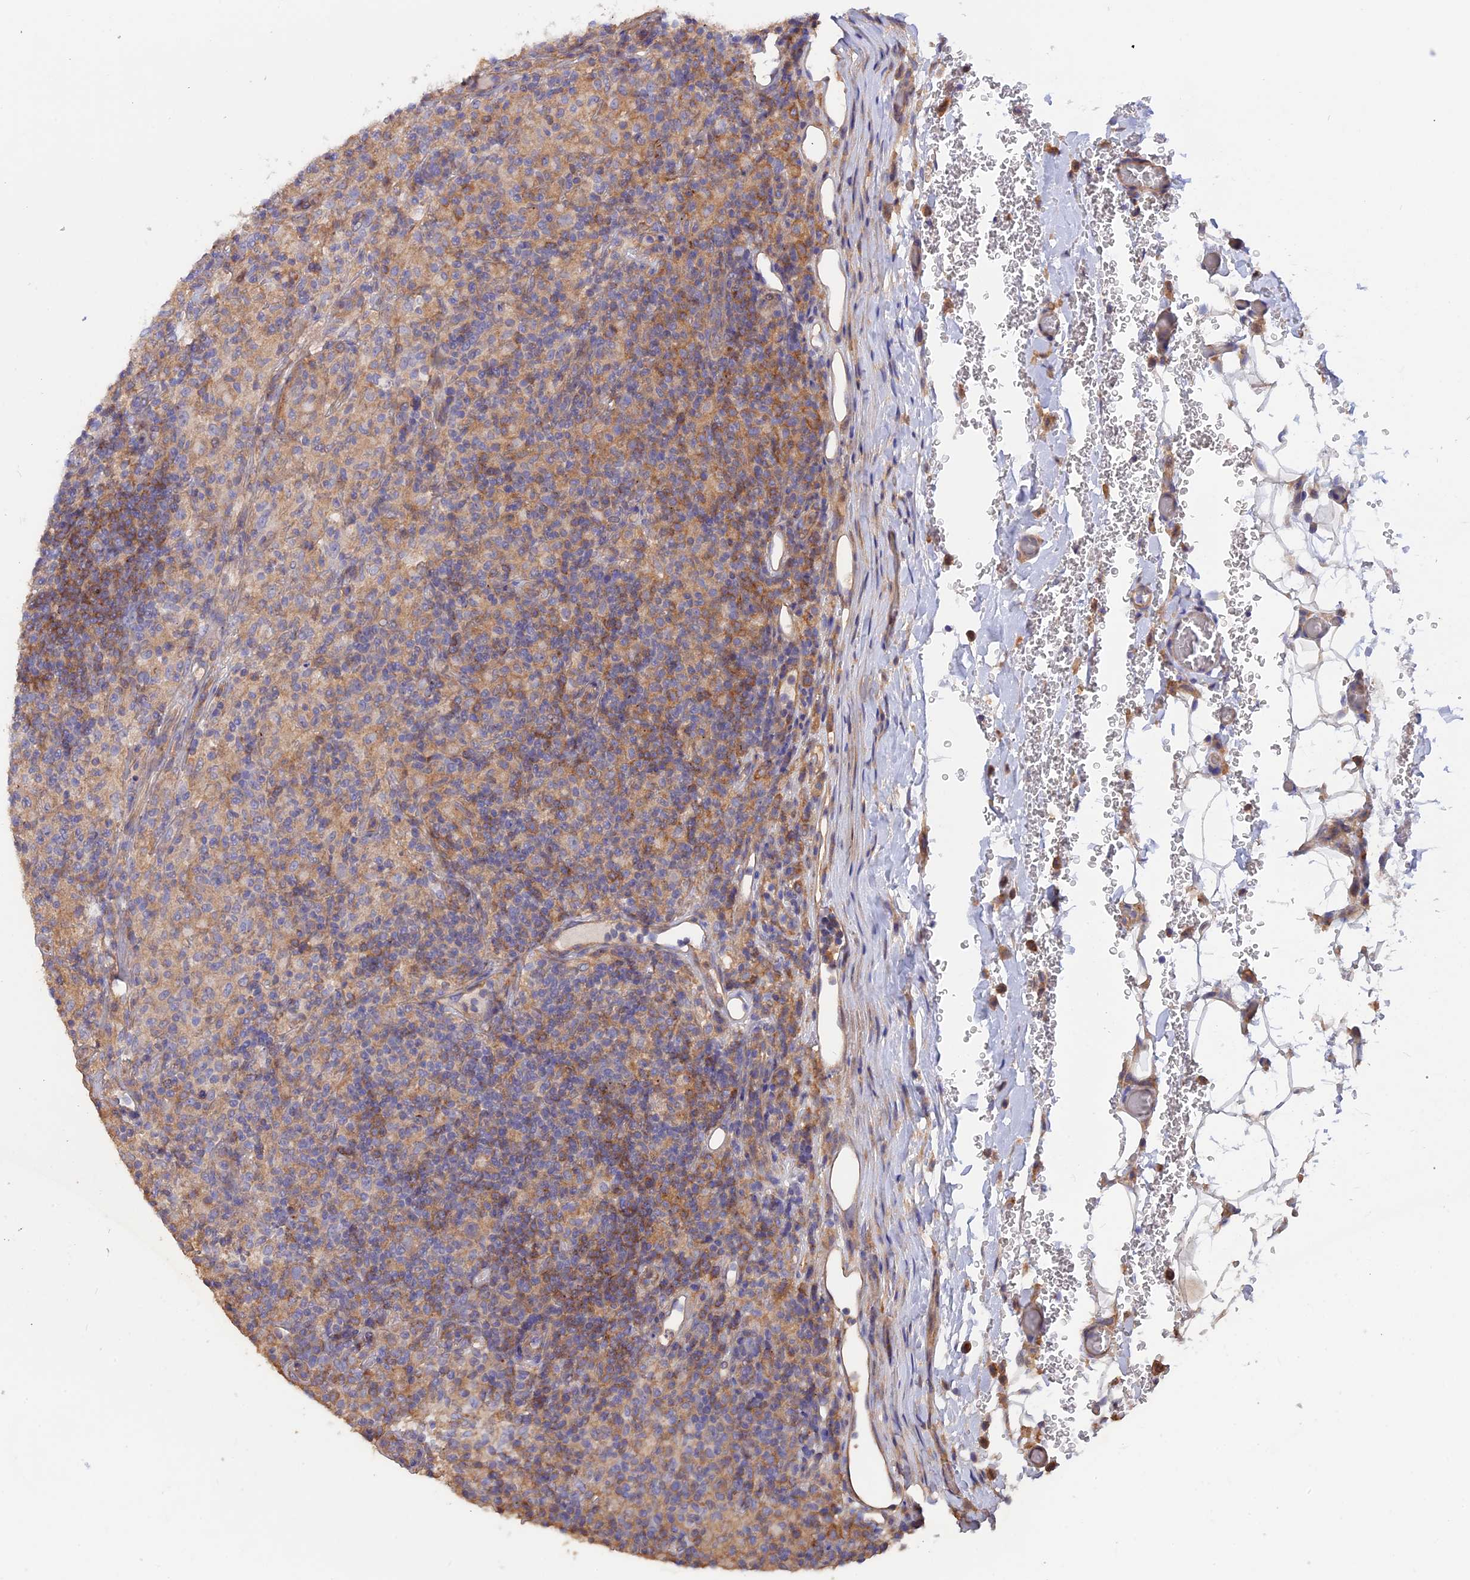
{"staining": {"intensity": "negative", "quantity": "none", "location": "none"}, "tissue": "lymphoma", "cell_type": "Tumor cells", "image_type": "cancer", "snomed": [{"axis": "morphology", "description": "Hodgkin's disease, NOS"}, {"axis": "topography", "description": "Lymph node"}], "caption": "The photomicrograph displays no significant expression in tumor cells of Hodgkin's disease. Brightfield microscopy of immunohistochemistry (IHC) stained with DAB (brown) and hematoxylin (blue), captured at high magnification.", "gene": "HYCC1", "patient": {"sex": "male", "age": 70}}